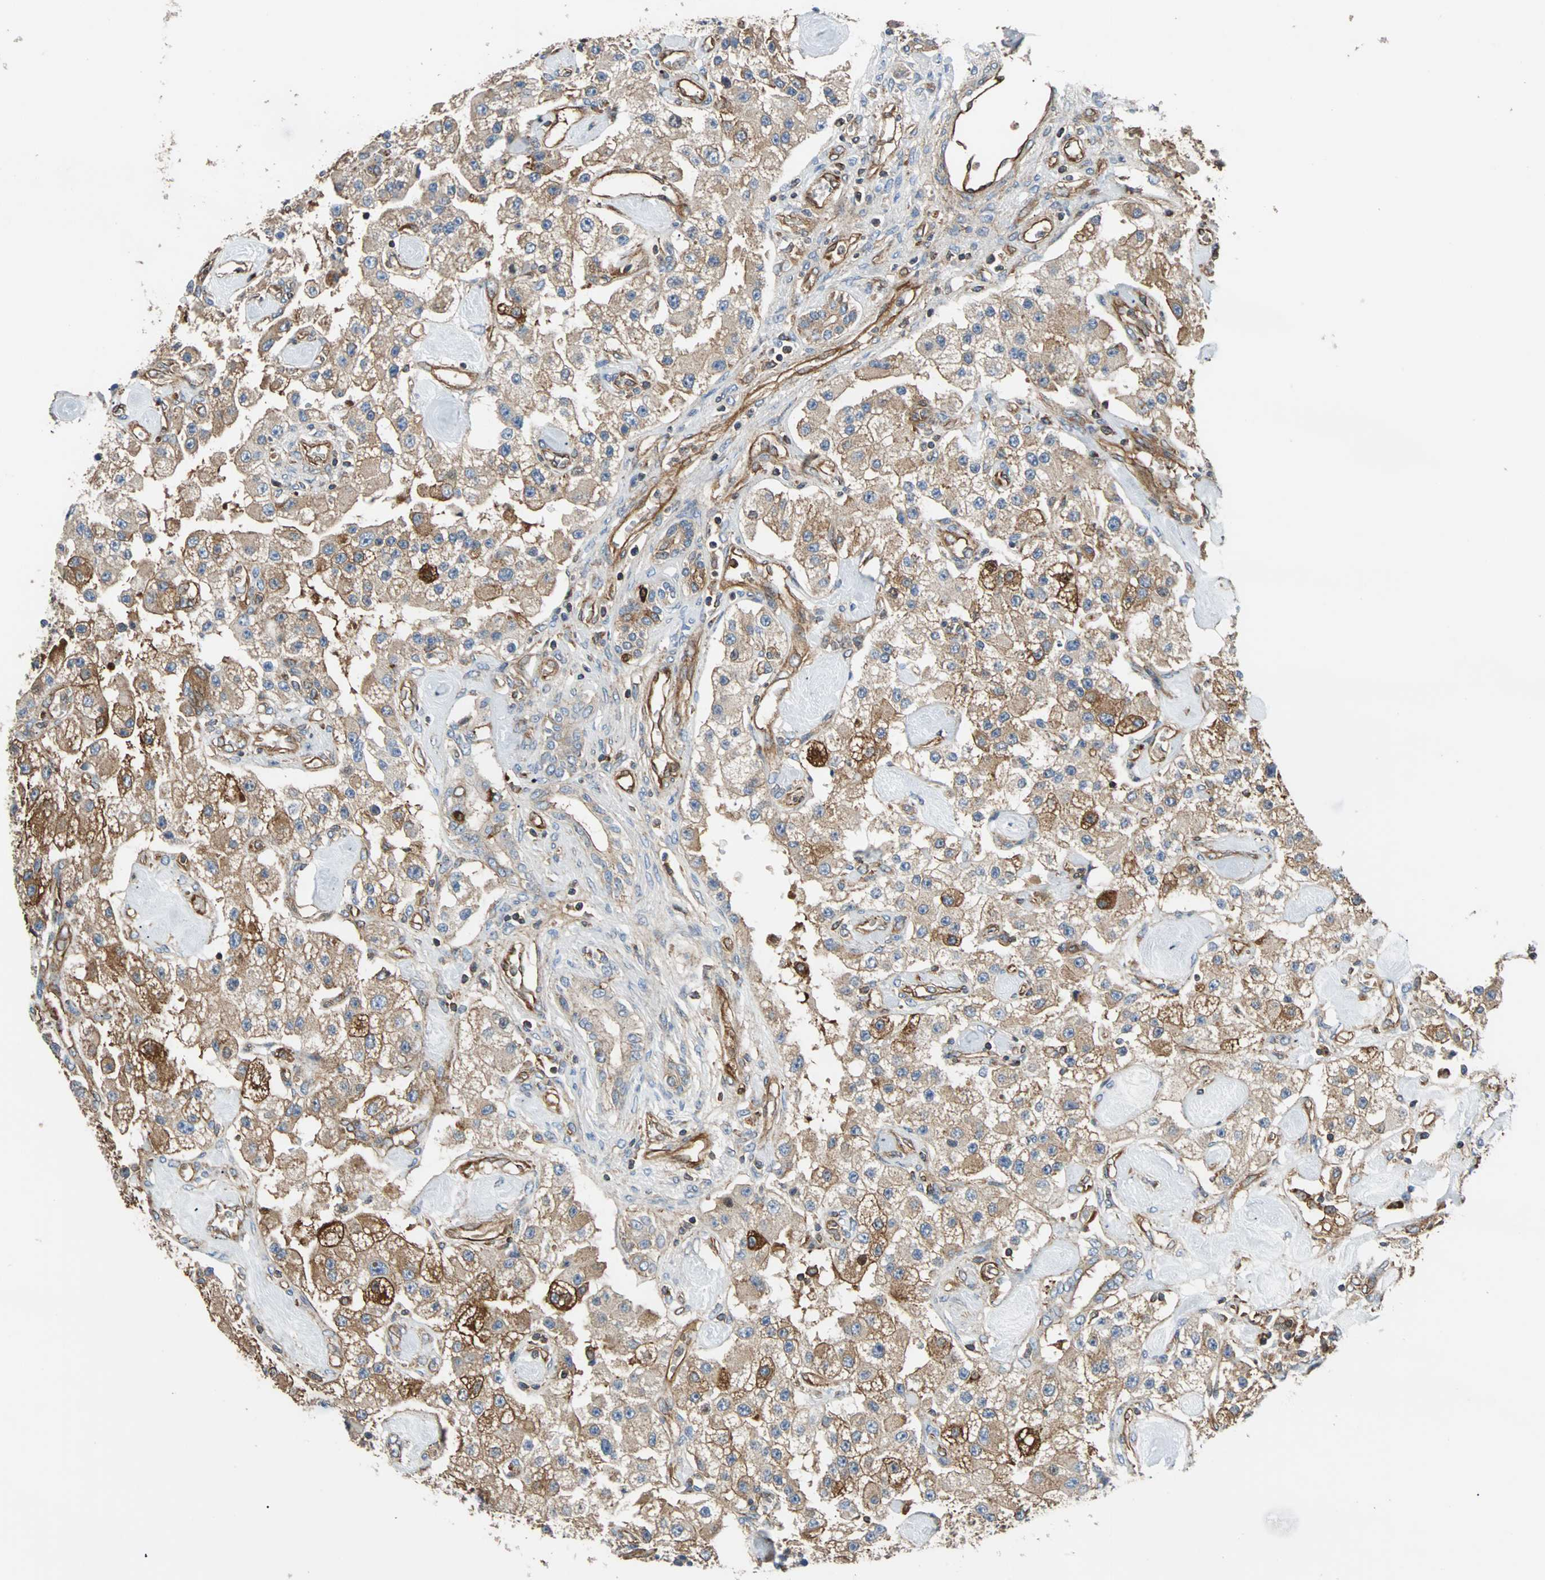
{"staining": {"intensity": "moderate", "quantity": ">75%", "location": "cytoplasmic/membranous"}, "tissue": "carcinoid", "cell_type": "Tumor cells", "image_type": "cancer", "snomed": [{"axis": "morphology", "description": "Carcinoid, malignant, NOS"}, {"axis": "topography", "description": "Pancreas"}], "caption": "The micrograph displays a brown stain indicating the presence of a protein in the cytoplasmic/membranous of tumor cells in malignant carcinoid.", "gene": "PLCG2", "patient": {"sex": "male", "age": 41}}